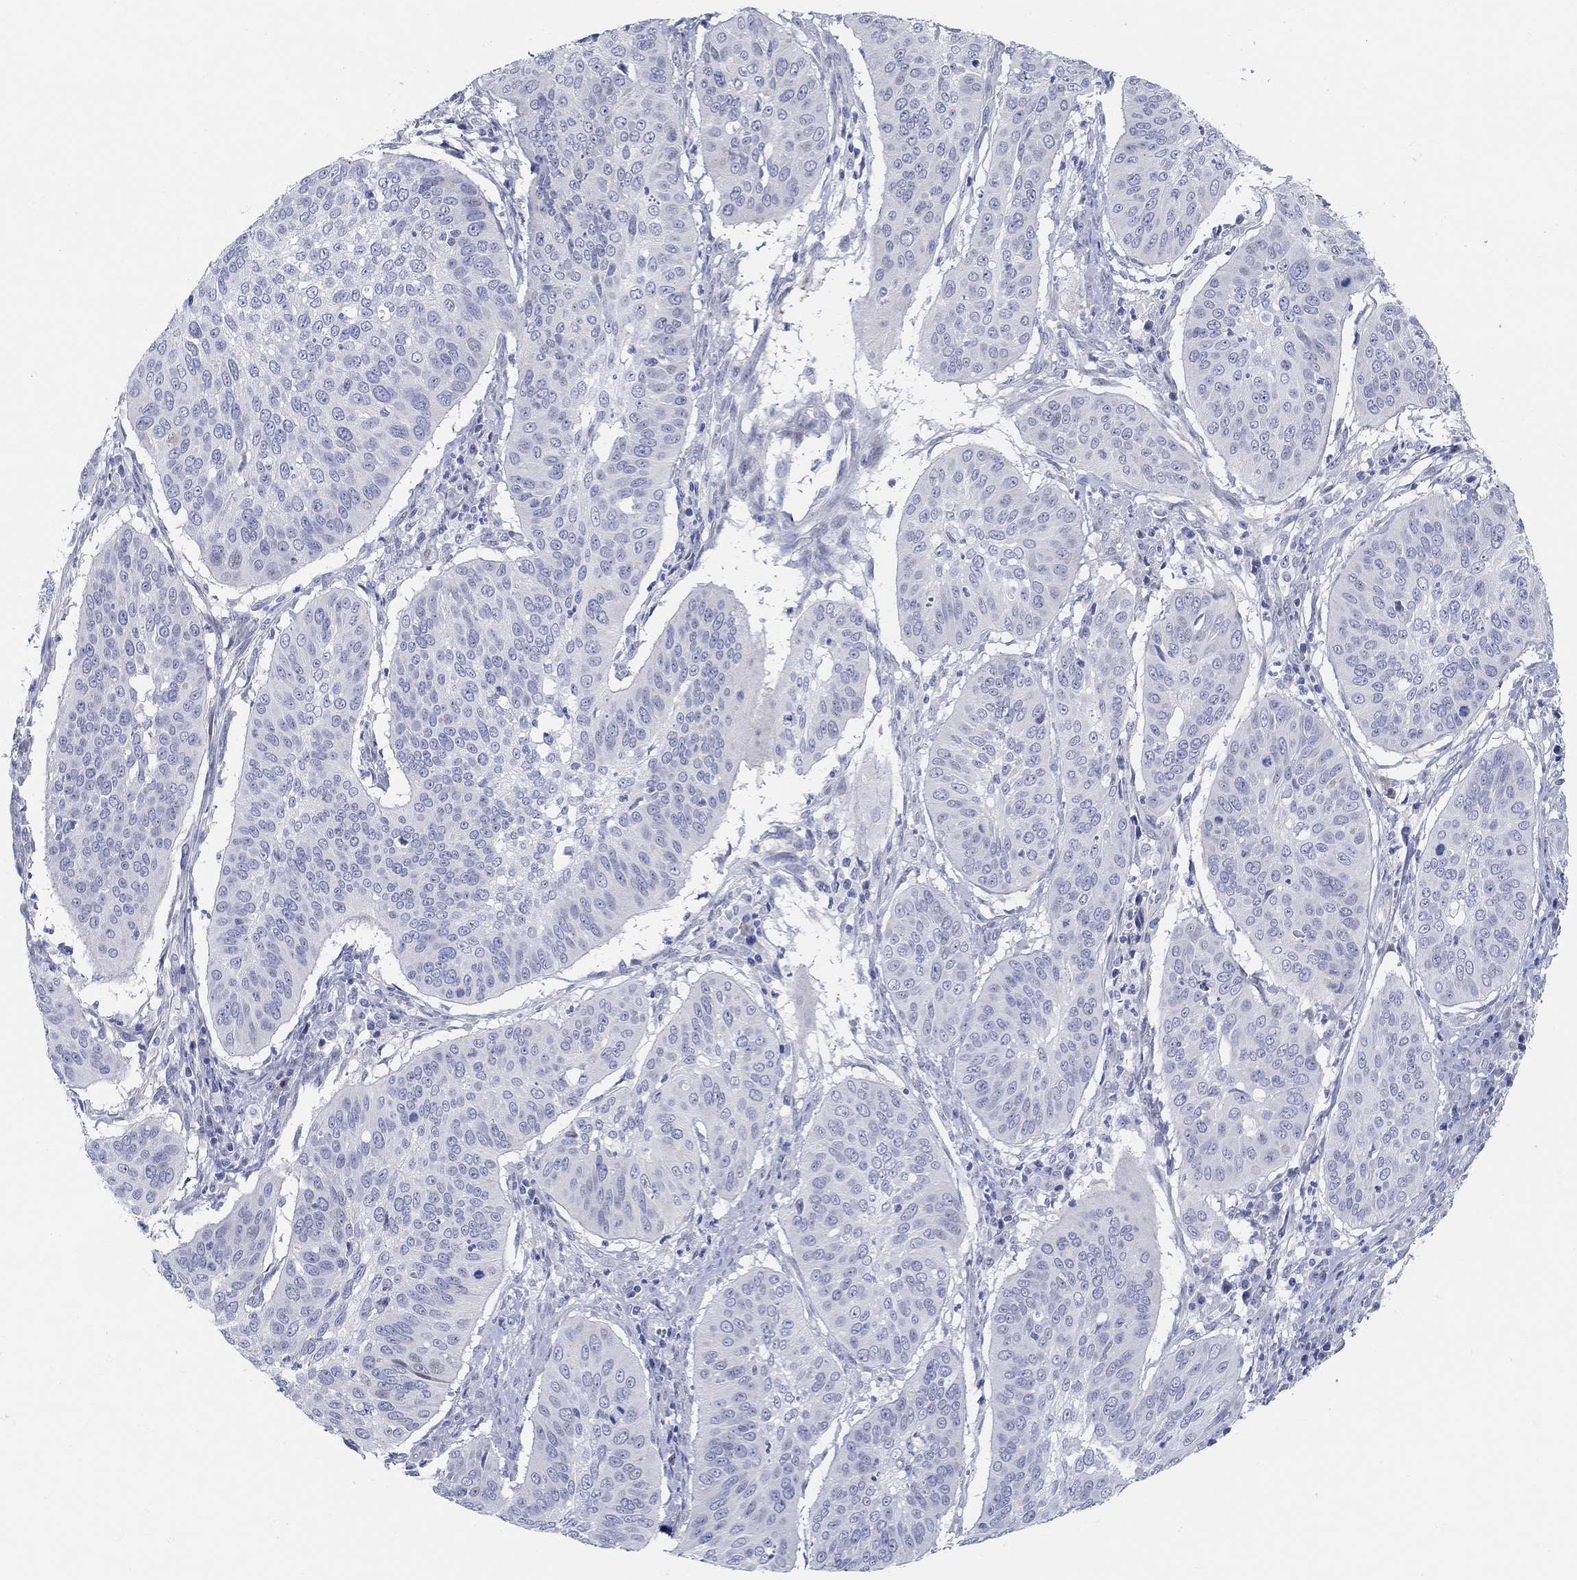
{"staining": {"intensity": "negative", "quantity": "none", "location": "none"}, "tissue": "cervical cancer", "cell_type": "Tumor cells", "image_type": "cancer", "snomed": [{"axis": "morphology", "description": "Normal tissue, NOS"}, {"axis": "morphology", "description": "Squamous cell carcinoma, NOS"}, {"axis": "topography", "description": "Cervix"}], "caption": "This is a micrograph of immunohistochemistry (IHC) staining of cervical cancer, which shows no staining in tumor cells.", "gene": "SNTG2", "patient": {"sex": "female", "age": 39}}